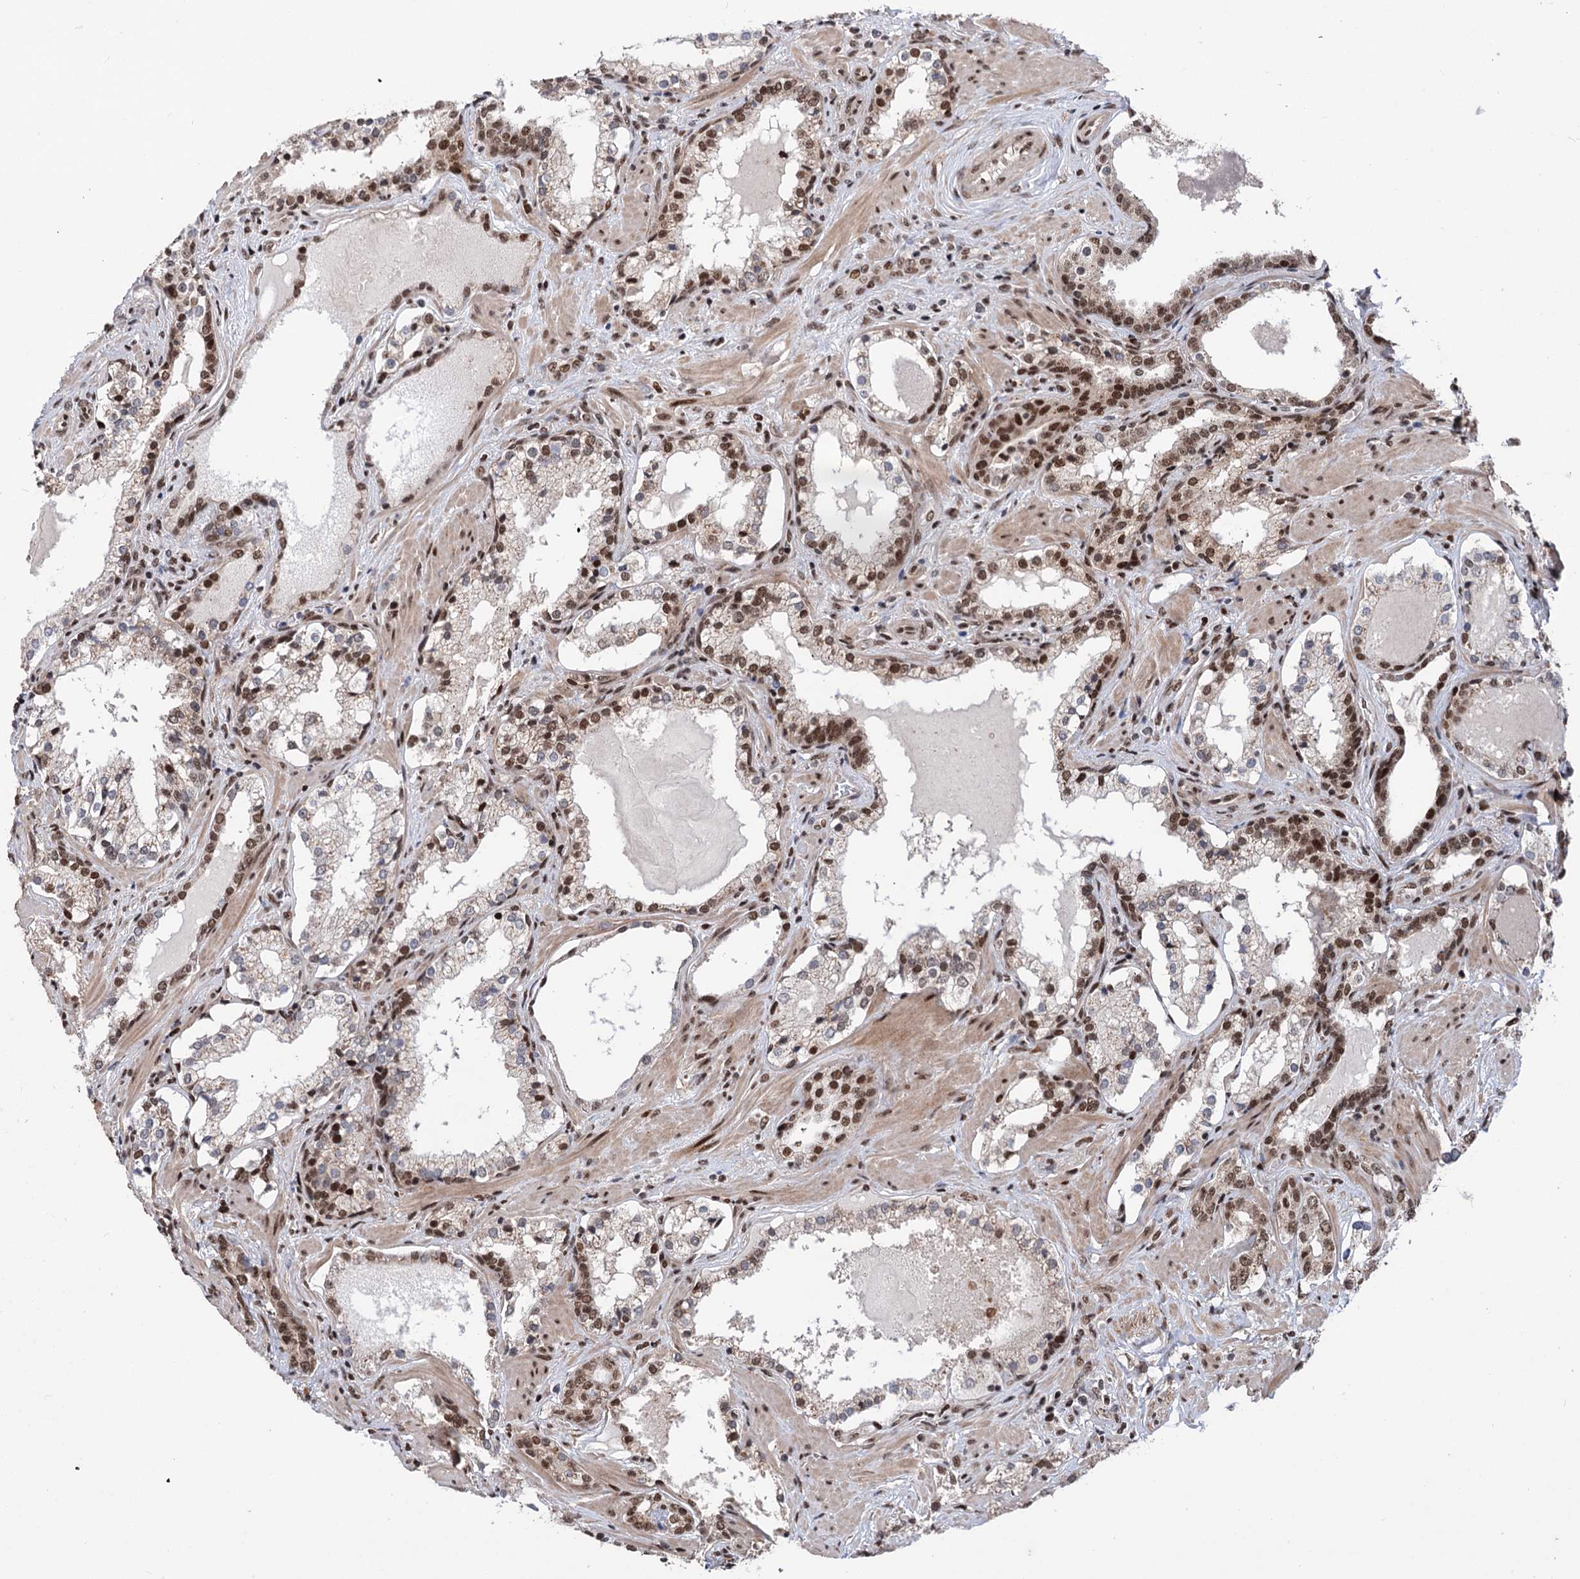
{"staining": {"intensity": "moderate", "quantity": ">75%", "location": "nuclear"}, "tissue": "prostate cancer", "cell_type": "Tumor cells", "image_type": "cancer", "snomed": [{"axis": "morphology", "description": "Adenocarcinoma, High grade"}, {"axis": "topography", "description": "Prostate"}], "caption": "IHC (DAB (3,3'-diaminobenzidine)) staining of prostate cancer exhibits moderate nuclear protein positivity in about >75% of tumor cells.", "gene": "MAML1", "patient": {"sex": "male", "age": 58}}